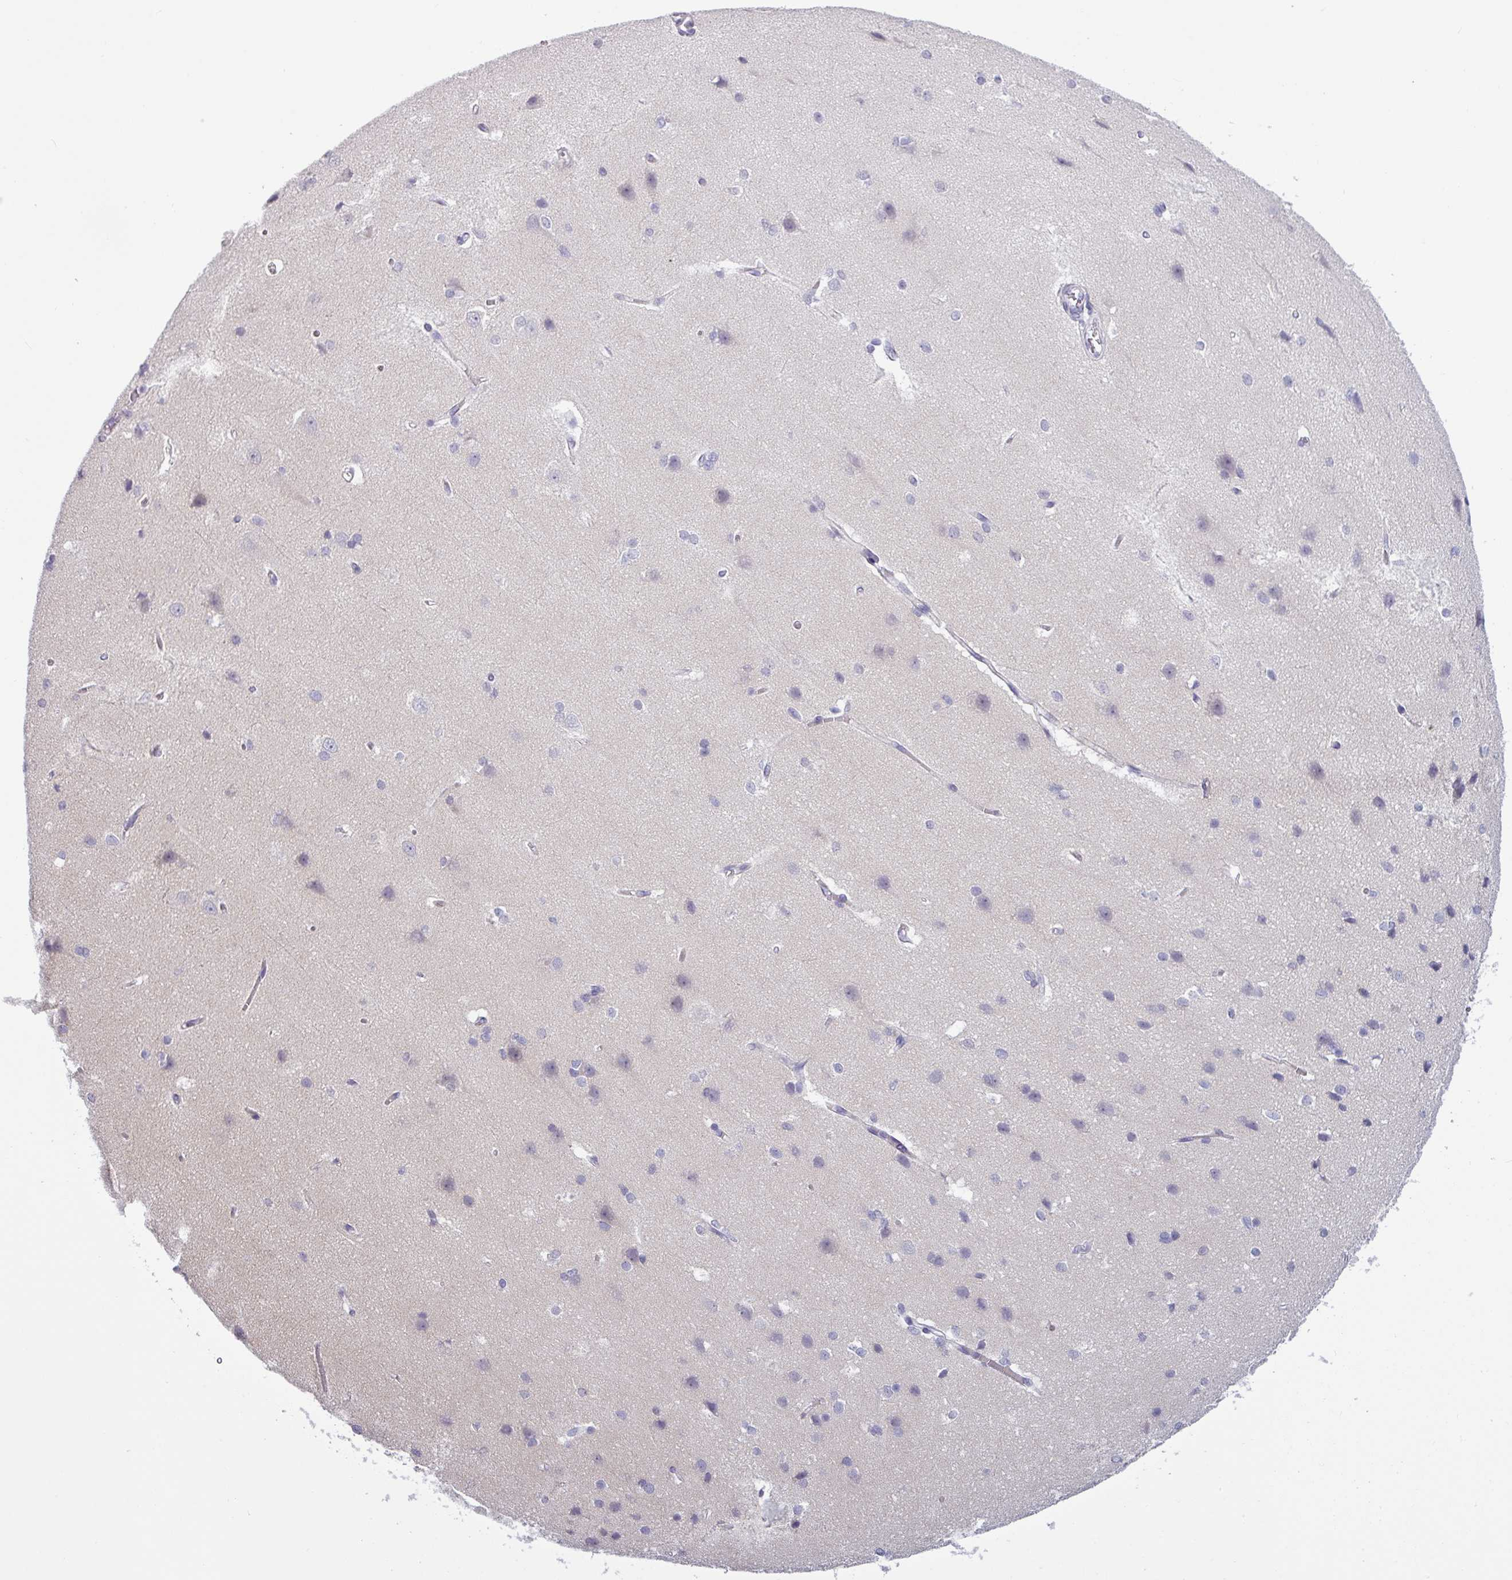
{"staining": {"intensity": "negative", "quantity": "none", "location": "none"}, "tissue": "cerebral cortex", "cell_type": "Endothelial cells", "image_type": "normal", "snomed": [{"axis": "morphology", "description": "Normal tissue, NOS"}, {"axis": "topography", "description": "Cerebral cortex"}], "caption": "Endothelial cells are negative for protein expression in normal human cerebral cortex. Brightfield microscopy of immunohistochemistry (IHC) stained with DAB (3,3'-diaminobenzidine) (brown) and hematoxylin (blue), captured at high magnification.", "gene": "SLC26A9", "patient": {"sex": "male", "age": 37}}